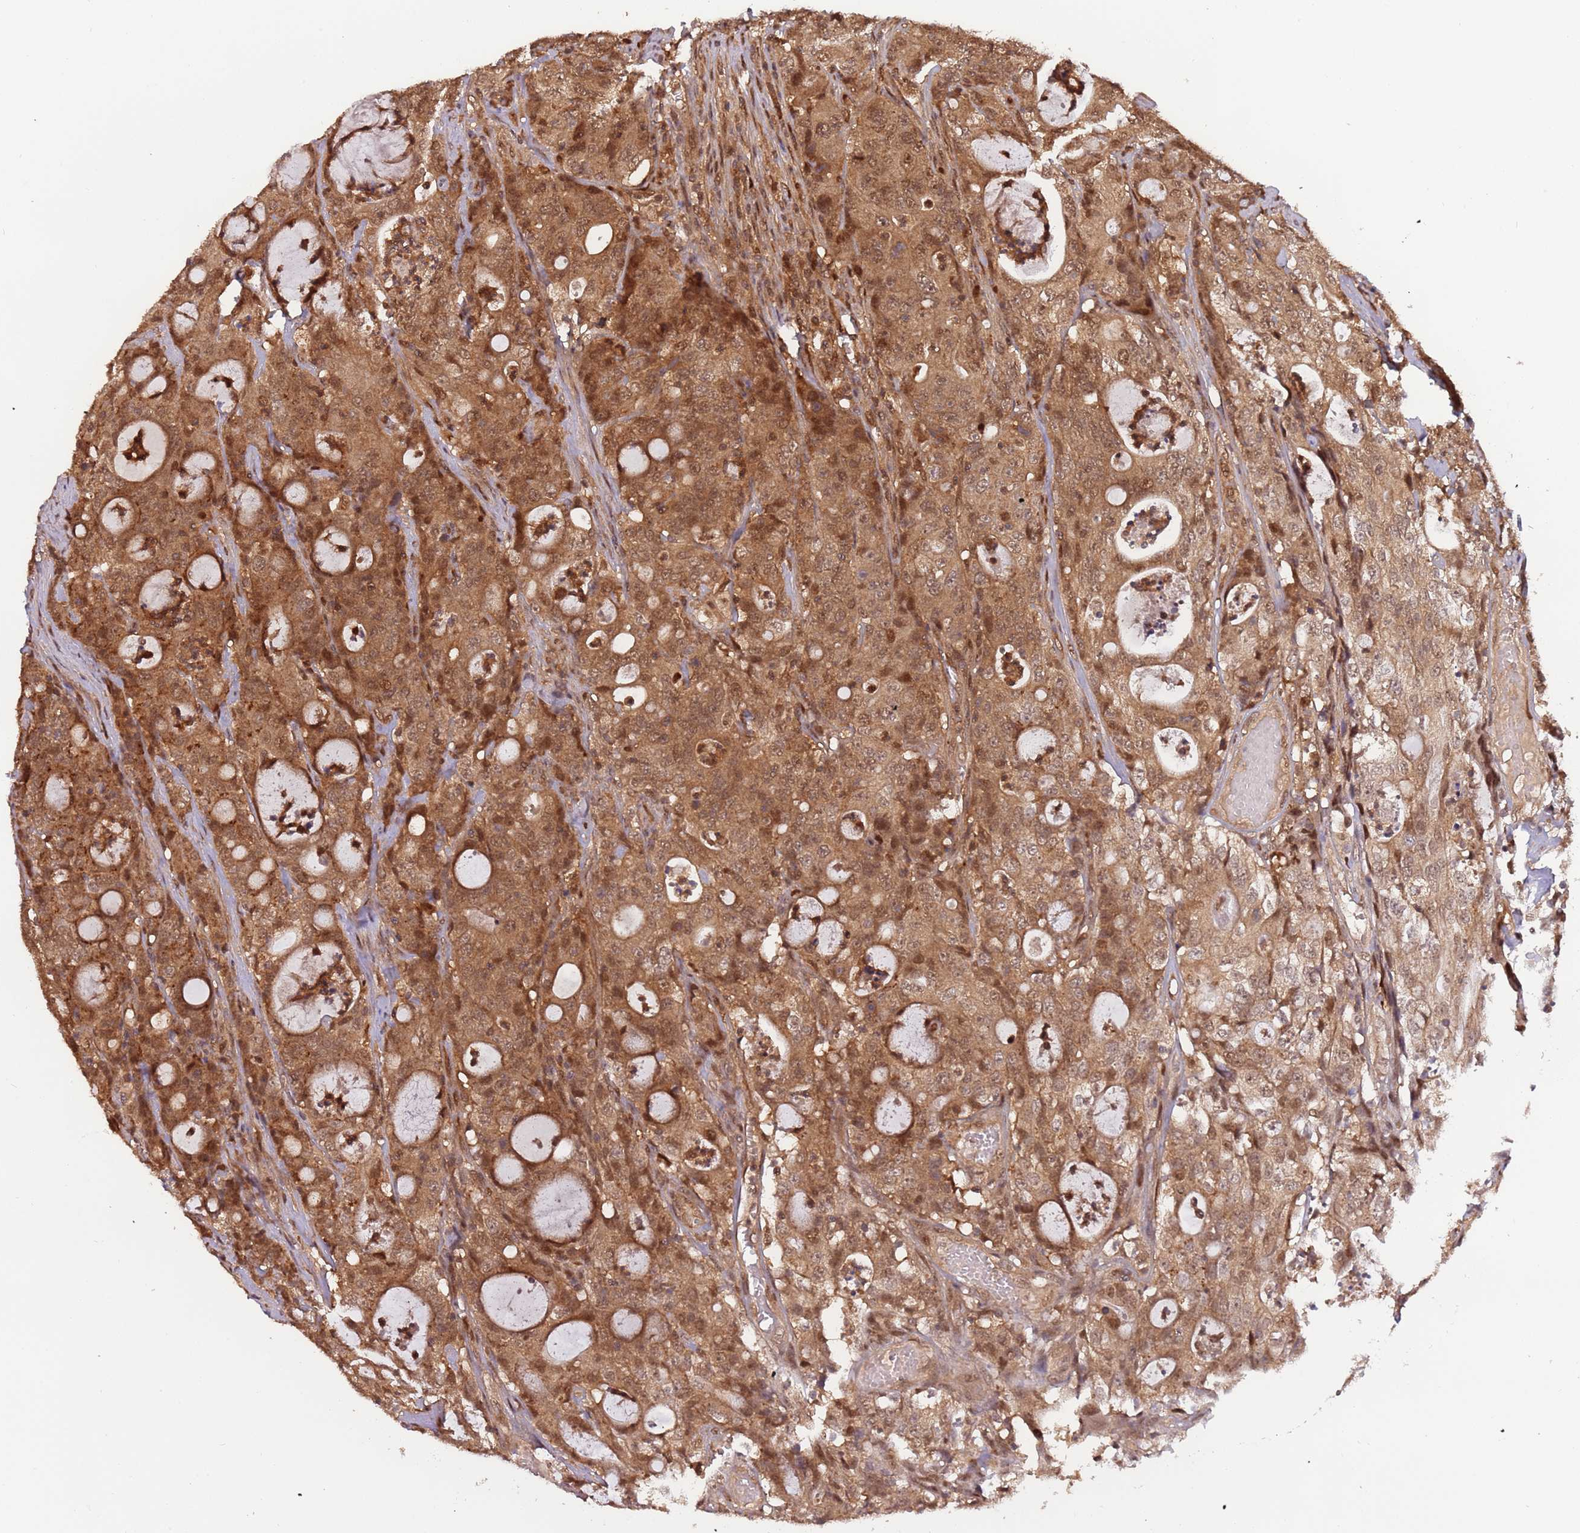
{"staining": {"intensity": "moderate", "quantity": ">75%", "location": "cytoplasmic/membranous,nuclear"}, "tissue": "colorectal cancer", "cell_type": "Tumor cells", "image_type": "cancer", "snomed": [{"axis": "morphology", "description": "Adenocarcinoma, NOS"}, {"axis": "topography", "description": "Colon"}], "caption": "This is a histology image of IHC staining of colorectal cancer (adenocarcinoma), which shows moderate positivity in the cytoplasmic/membranous and nuclear of tumor cells.", "gene": "PGLS", "patient": {"sex": "male", "age": 83}}